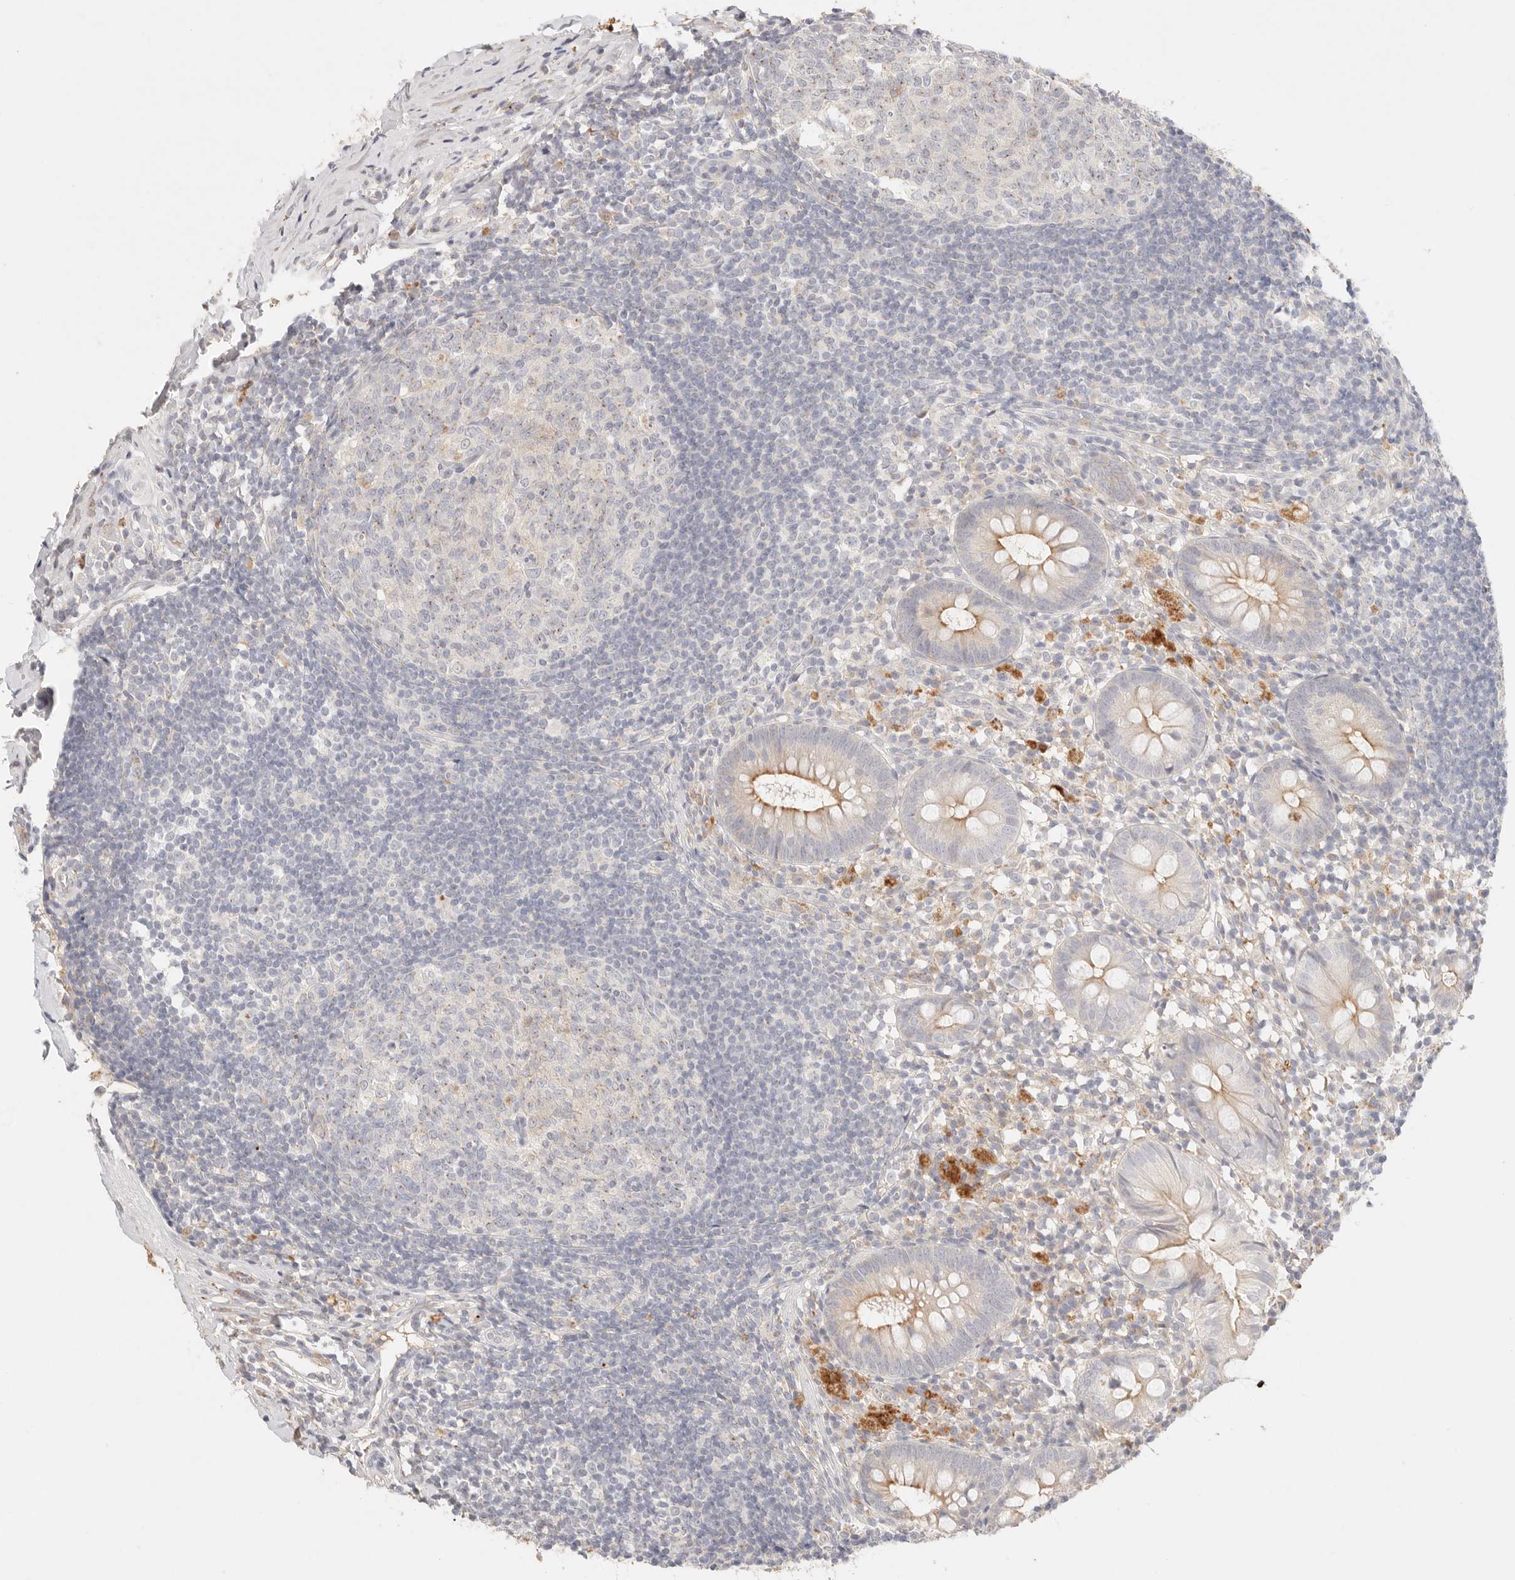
{"staining": {"intensity": "moderate", "quantity": "<25%", "location": "cytoplasmic/membranous"}, "tissue": "appendix", "cell_type": "Glandular cells", "image_type": "normal", "snomed": [{"axis": "morphology", "description": "Normal tissue, NOS"}, {"axis": "topography", "description": "Appendix"}], "caption": "Appendix stained for a protein shows moderate cytoplasmic/membranous positivity in glandular cells. (brown staining indicates protein expression, while blue staining denotes nuclei).", "gene": "CEP120", "patient": {"sex": "female", "age": 20}}